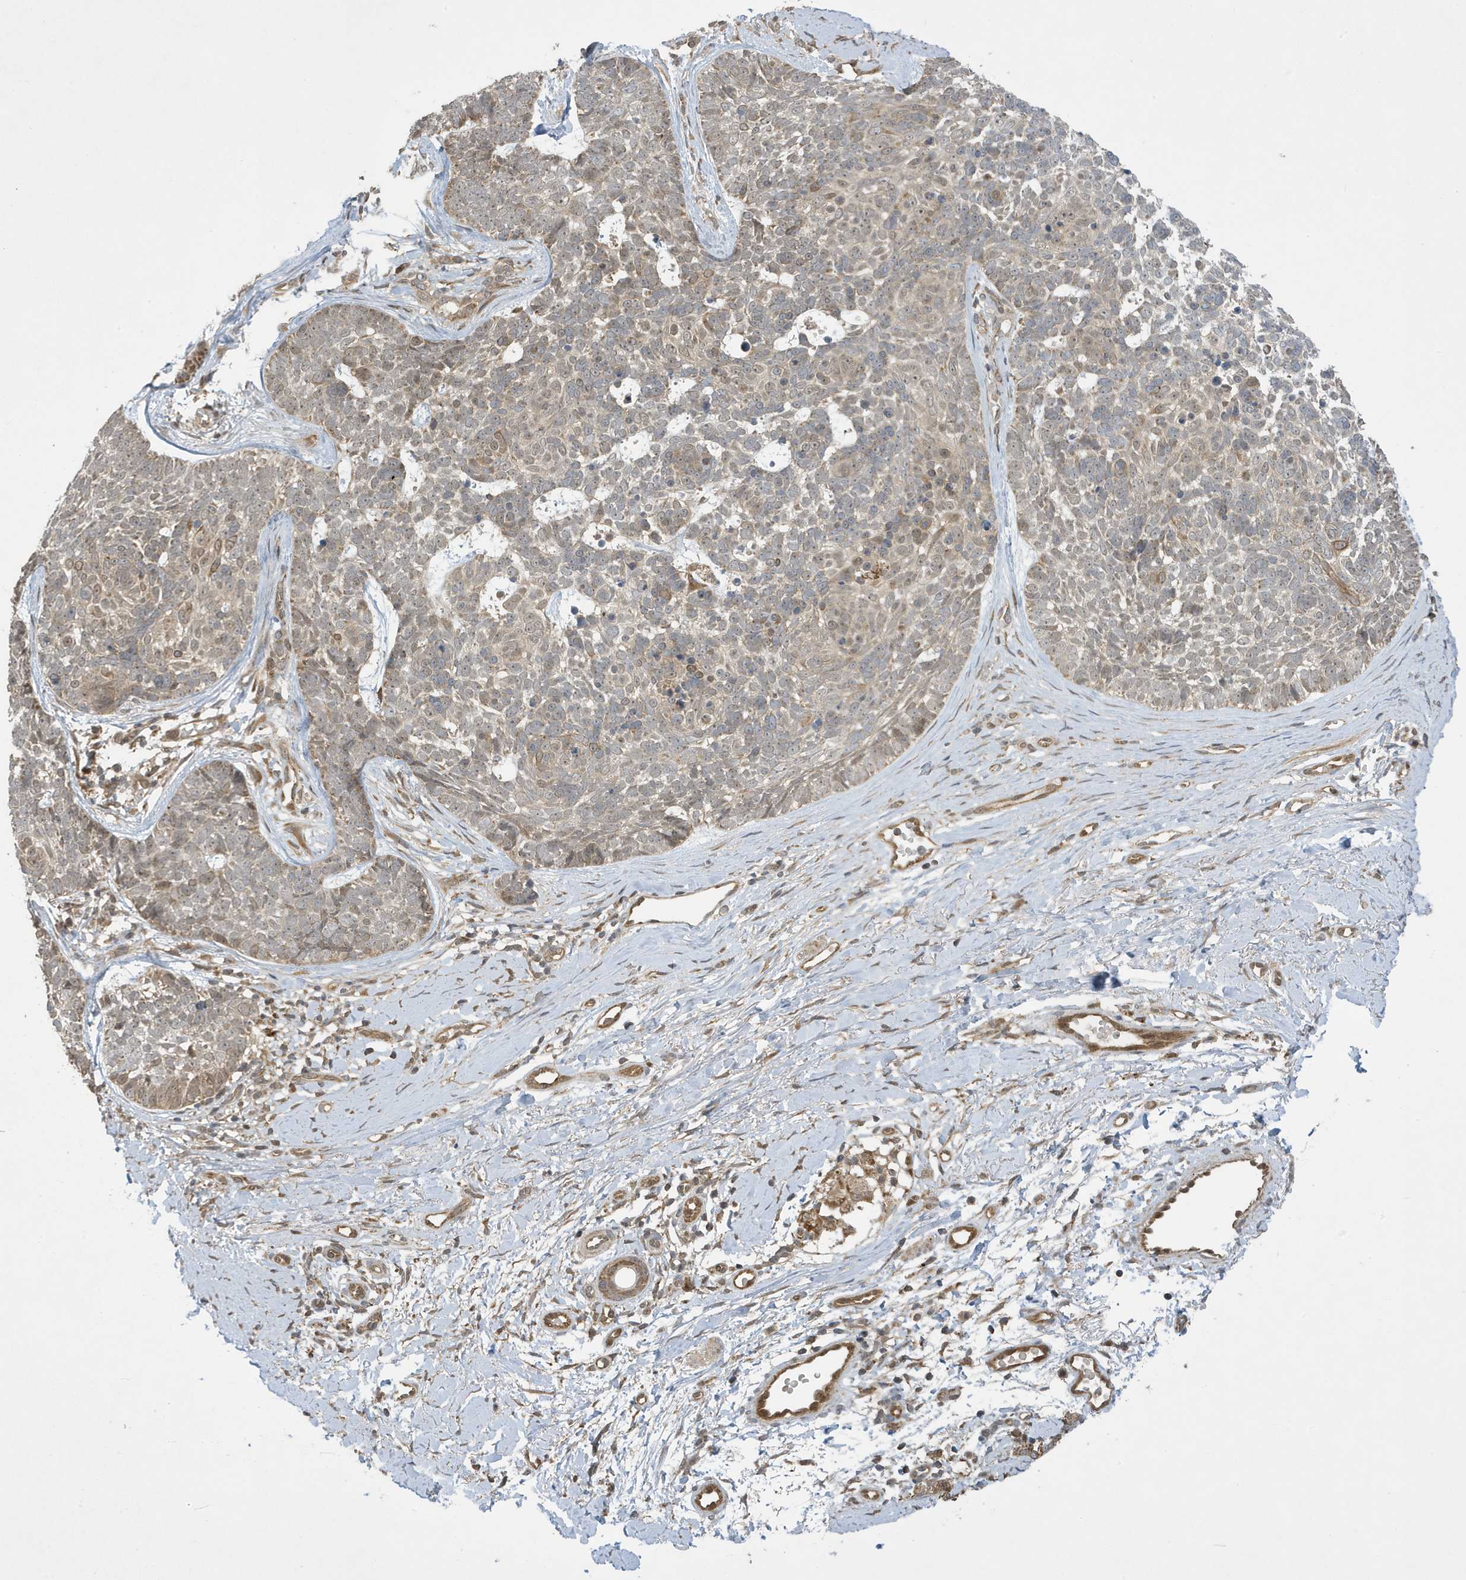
{"staining": {"intensity": "weak", "quantity": "25%-75%", "location": "cytoplasmic/membranous,nuclear"}, "tissue": "skin cancer", "cell_type": "Tumor cells", "image_type": "cancer", "snomed": [{"axis": "morphology", "description": "Basal cell carcinoma"}, {"axis": "topography", "description": "Skin"}], "caption": "Immunohistochemical staining of human skin basal cell carcinoma demonstrates weak cytoplasmic/membranous and nuclear protein positivity in approximately 25%-75% of tumor cells.", "gene": "NCOA7", "patient": {"sex": "female", "age": 81}}